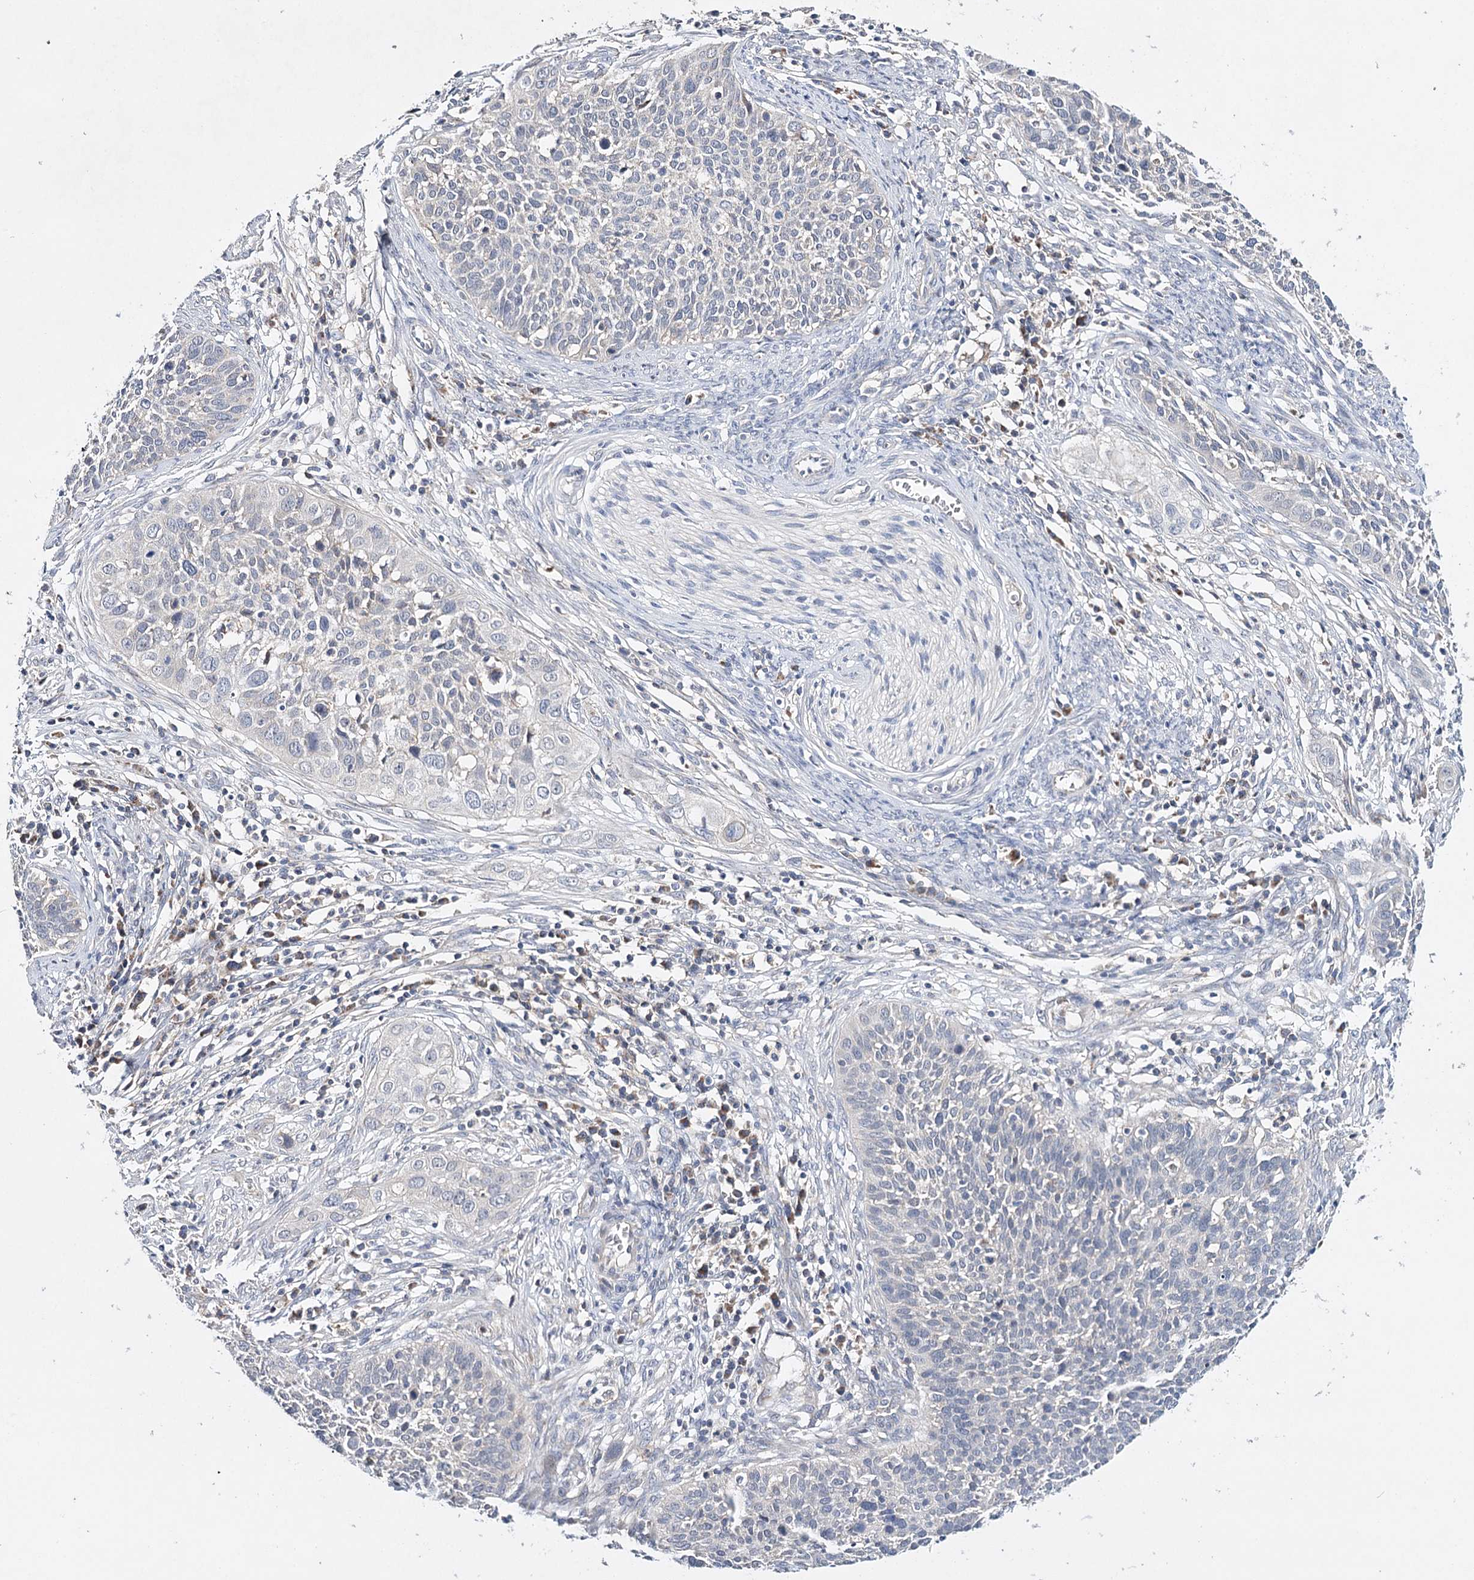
{"staining": {"intensity": "negative", "quantity": "none", "location": "none"}, "tissue": "cervical cancer", "cell_type": "Tumor cells", "image_type": "cancer", "snomed": [{"axis": "morphology", "description": "Squamous cell carcinoma, NOS"}, {"axis": "topography", "description": "Cervix"}], "caption": "Protein analysis of cervical cancer reveals no significant expression in tumor cells. (DAB (3,3'-diaminobenzidine) immunohistochemistry (IHC) visualized using brightfield microscopy, high magnification).", "gene": "CFAP46", "patient": {"sex": "female", "age": 34}}